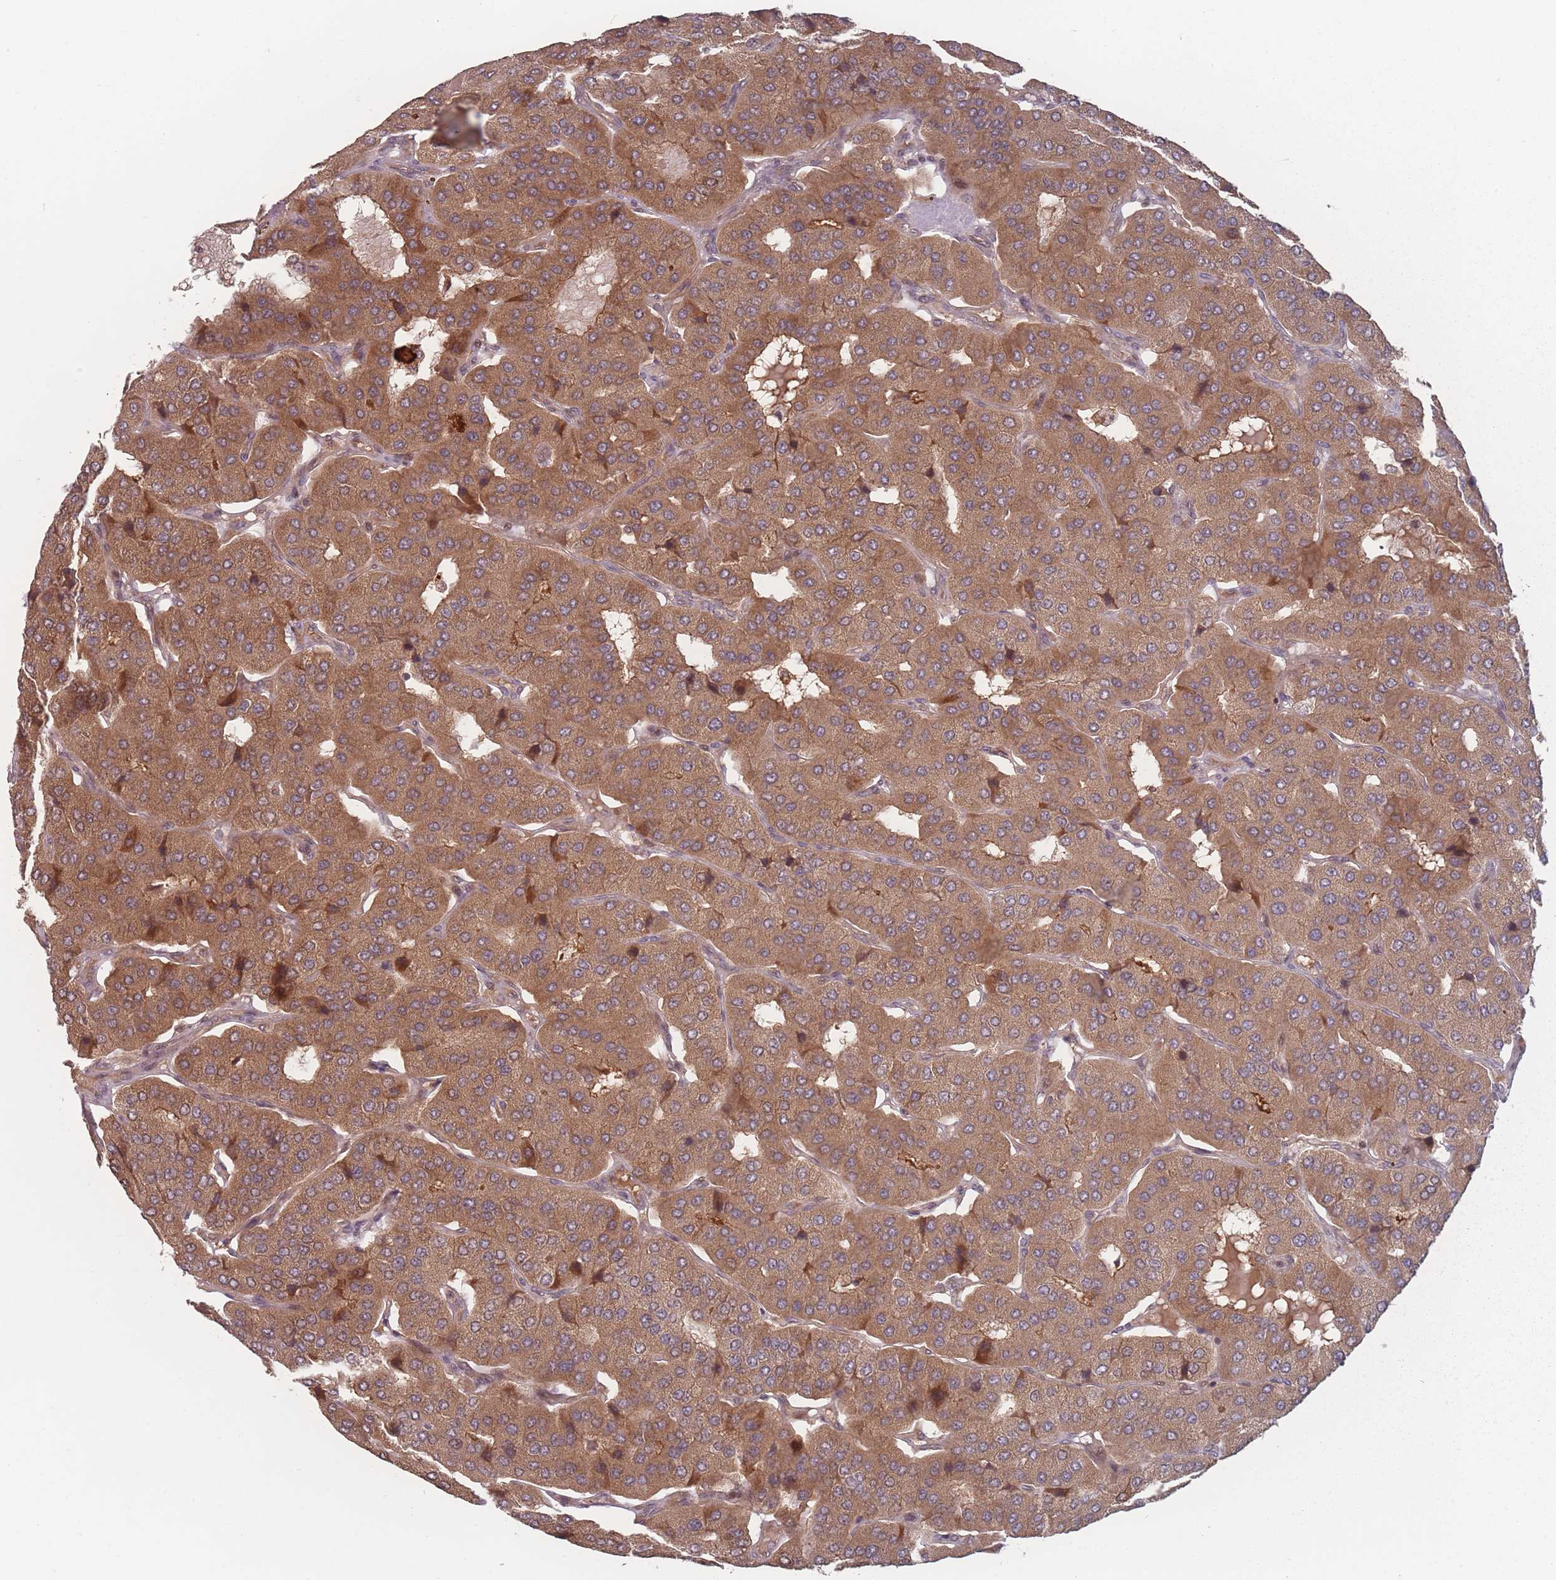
{"staining": {"intensity": "moderate", "quantity": ">75%", "location": "cytoplasmic/membranous"}, "tissue": "parathyroid gland", "cell_type": "Glandular cells", "image_type": "normal", "snomed": [{"axis": "morphology", "description": "Normal tissue, NOS"}, {"axis": "morphology", "description": "Adenoma, NOS"}, {"axis": "topography", "description": "Parathyroid gland"}], "caption": "Parathyroid gland stained with immunohistochemistry (IHC) reveals moderate cytoplasmic/membranous expression in about >75% of glandular cells. (DAB IHC with brightfield microscopy, high magnification).", "gene": "HAGH", "patient": {"sex": "female", "age": 86}}